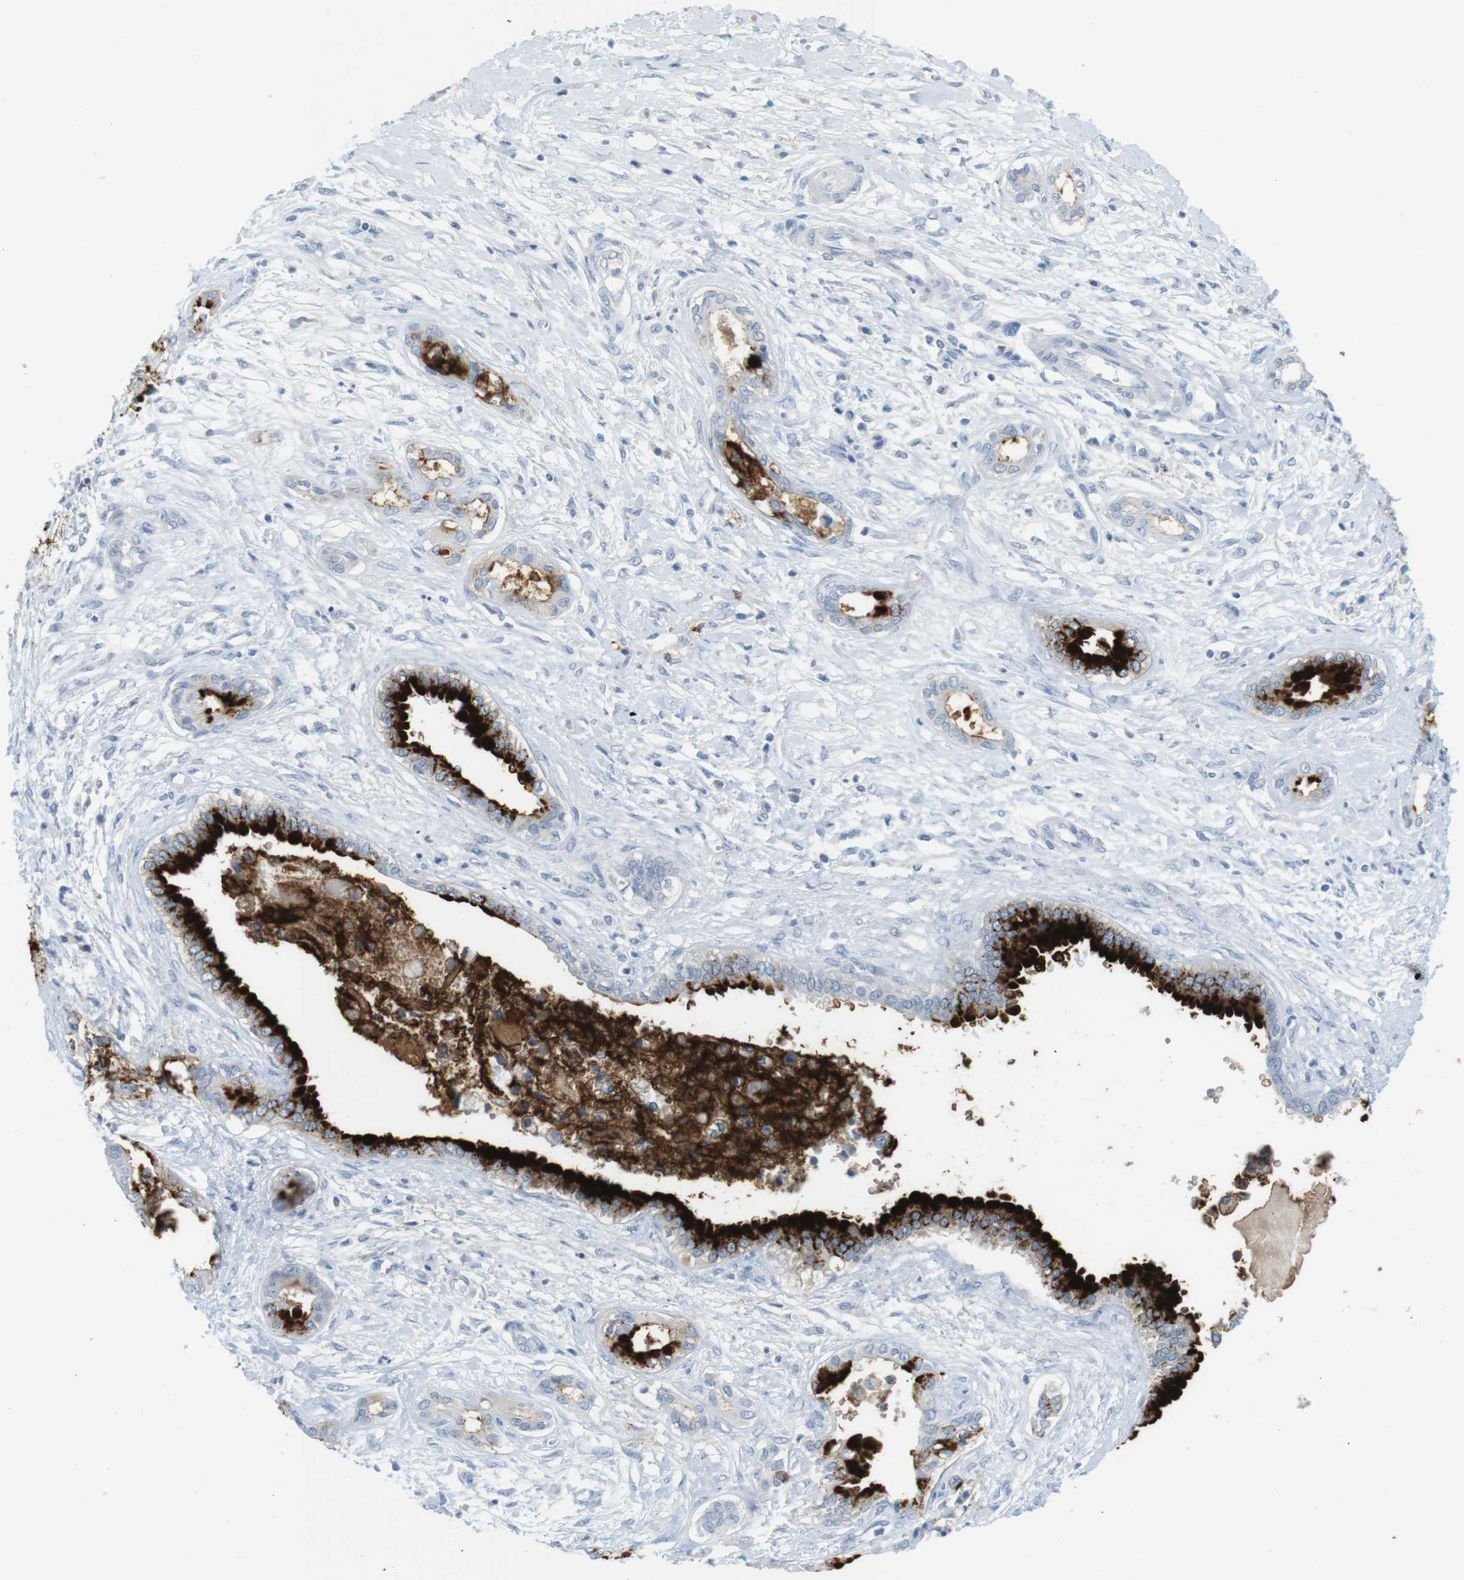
{"staining": {"intensity": "strong", "quantity": ">75%", "location": "cytoplasmic/membranous"}, "tissue": "pancreatic cancer", "cell_type": "Tumor cells", "image_type": "cancer", "snomed": [{"axis": "morphology", "description": "Adenocarcinoma, NOS"}, {"axis": "topography", "description": "Pancreas"}], "caption": "Protein expression analysis of pancreatic cancer (adenocarcinoma) shows strong cytoplasmic/membranous positivity in about >75% of tumor cells.", "gene": "MUC5B", "patient": {"sex": "male", "age": 56}}